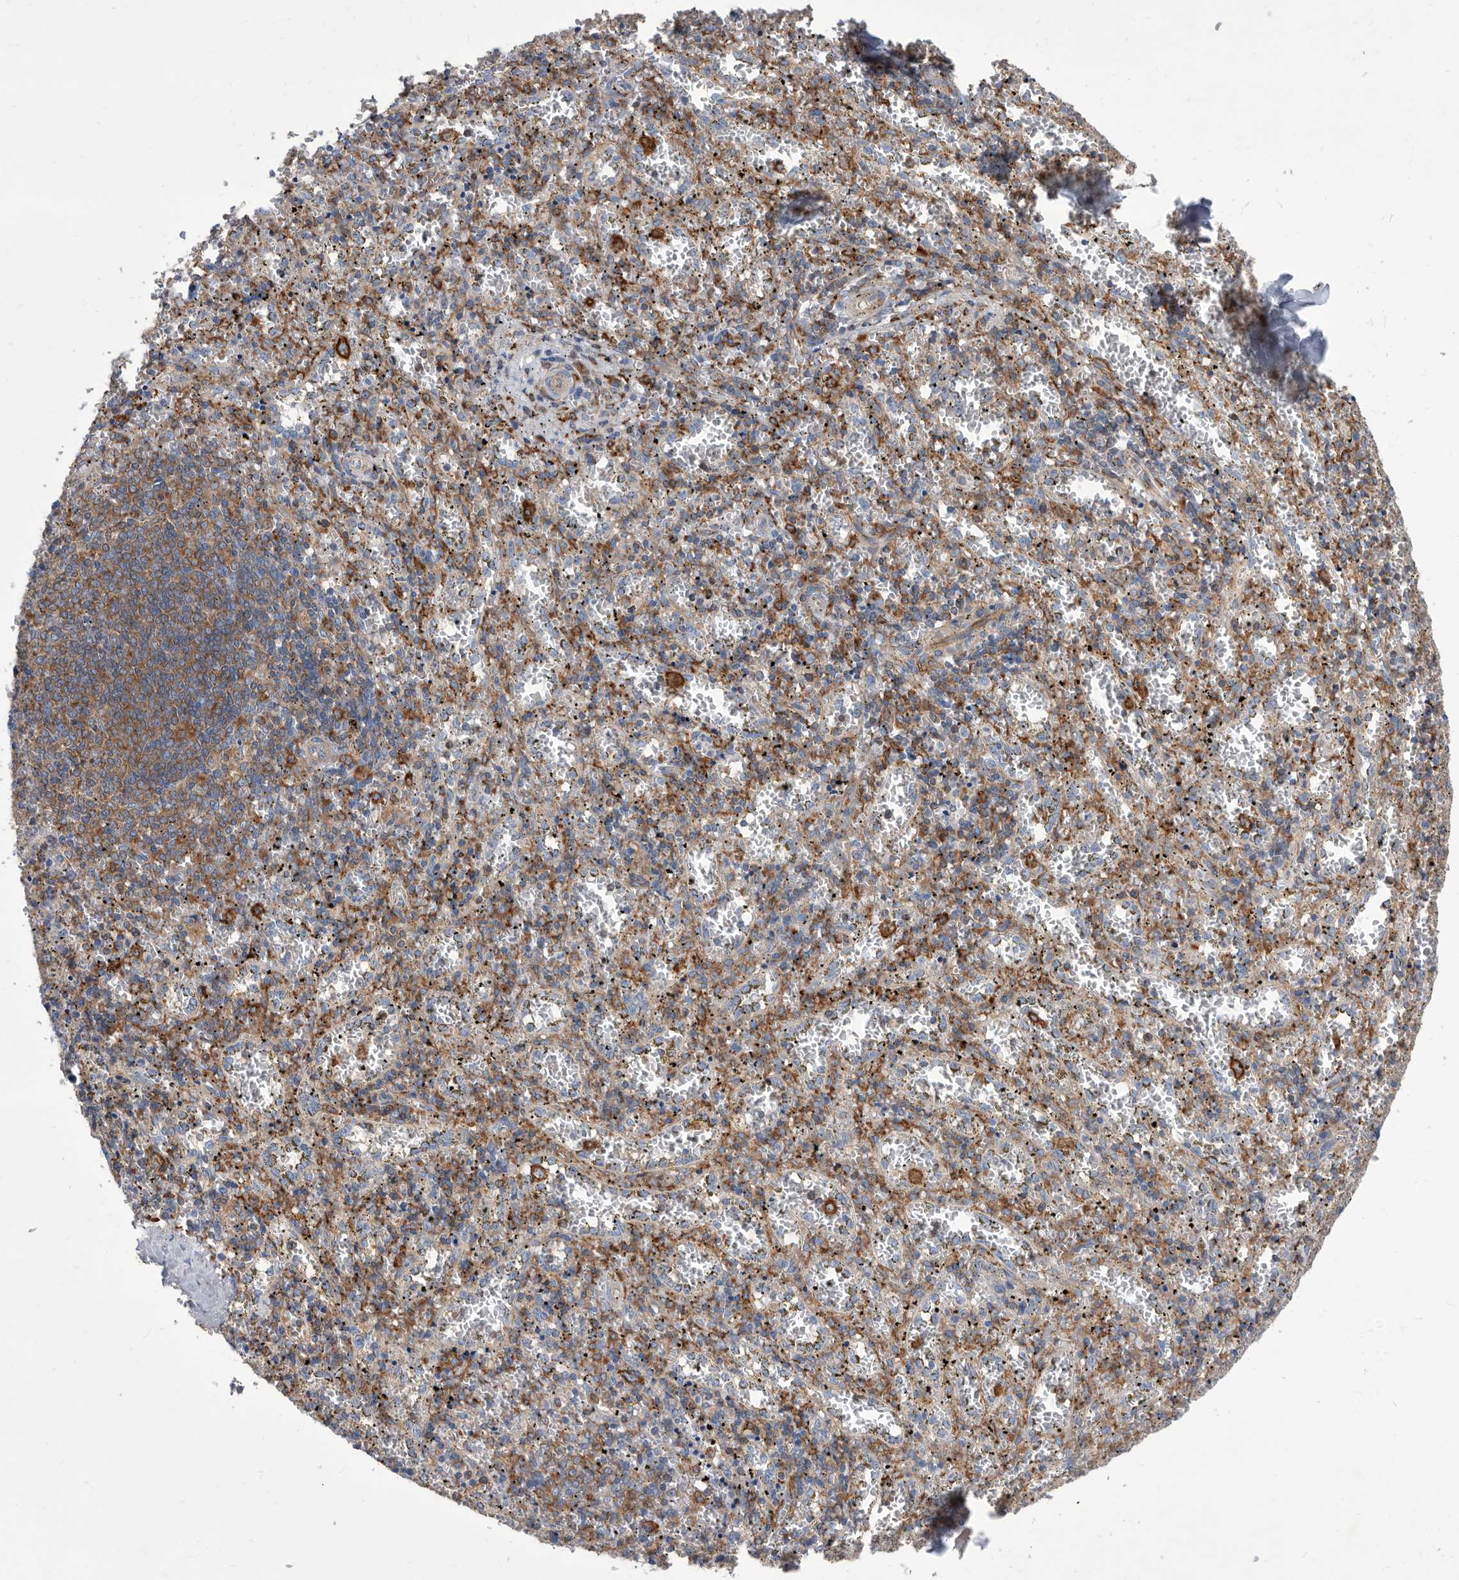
{"staining": {"intensity": "negative", "quantity": "none", "location": "none"}, "tissue": "spleen", "cell_type": "Cells in red pulp", "image_type": "normal", "snomed": [{"axis": "morphology", "description": "Normal tissue, NOS"}, {"axis": "topography", "description": "Spleen"}], "caption": "Cells in red pulp are negative for protein expression in normal human spleen. (DAB (3,3'-diaminobenzidine) IHC, high magnification).", "gene": "SMG7", "patient": {"sex": "male", "age": 11}}